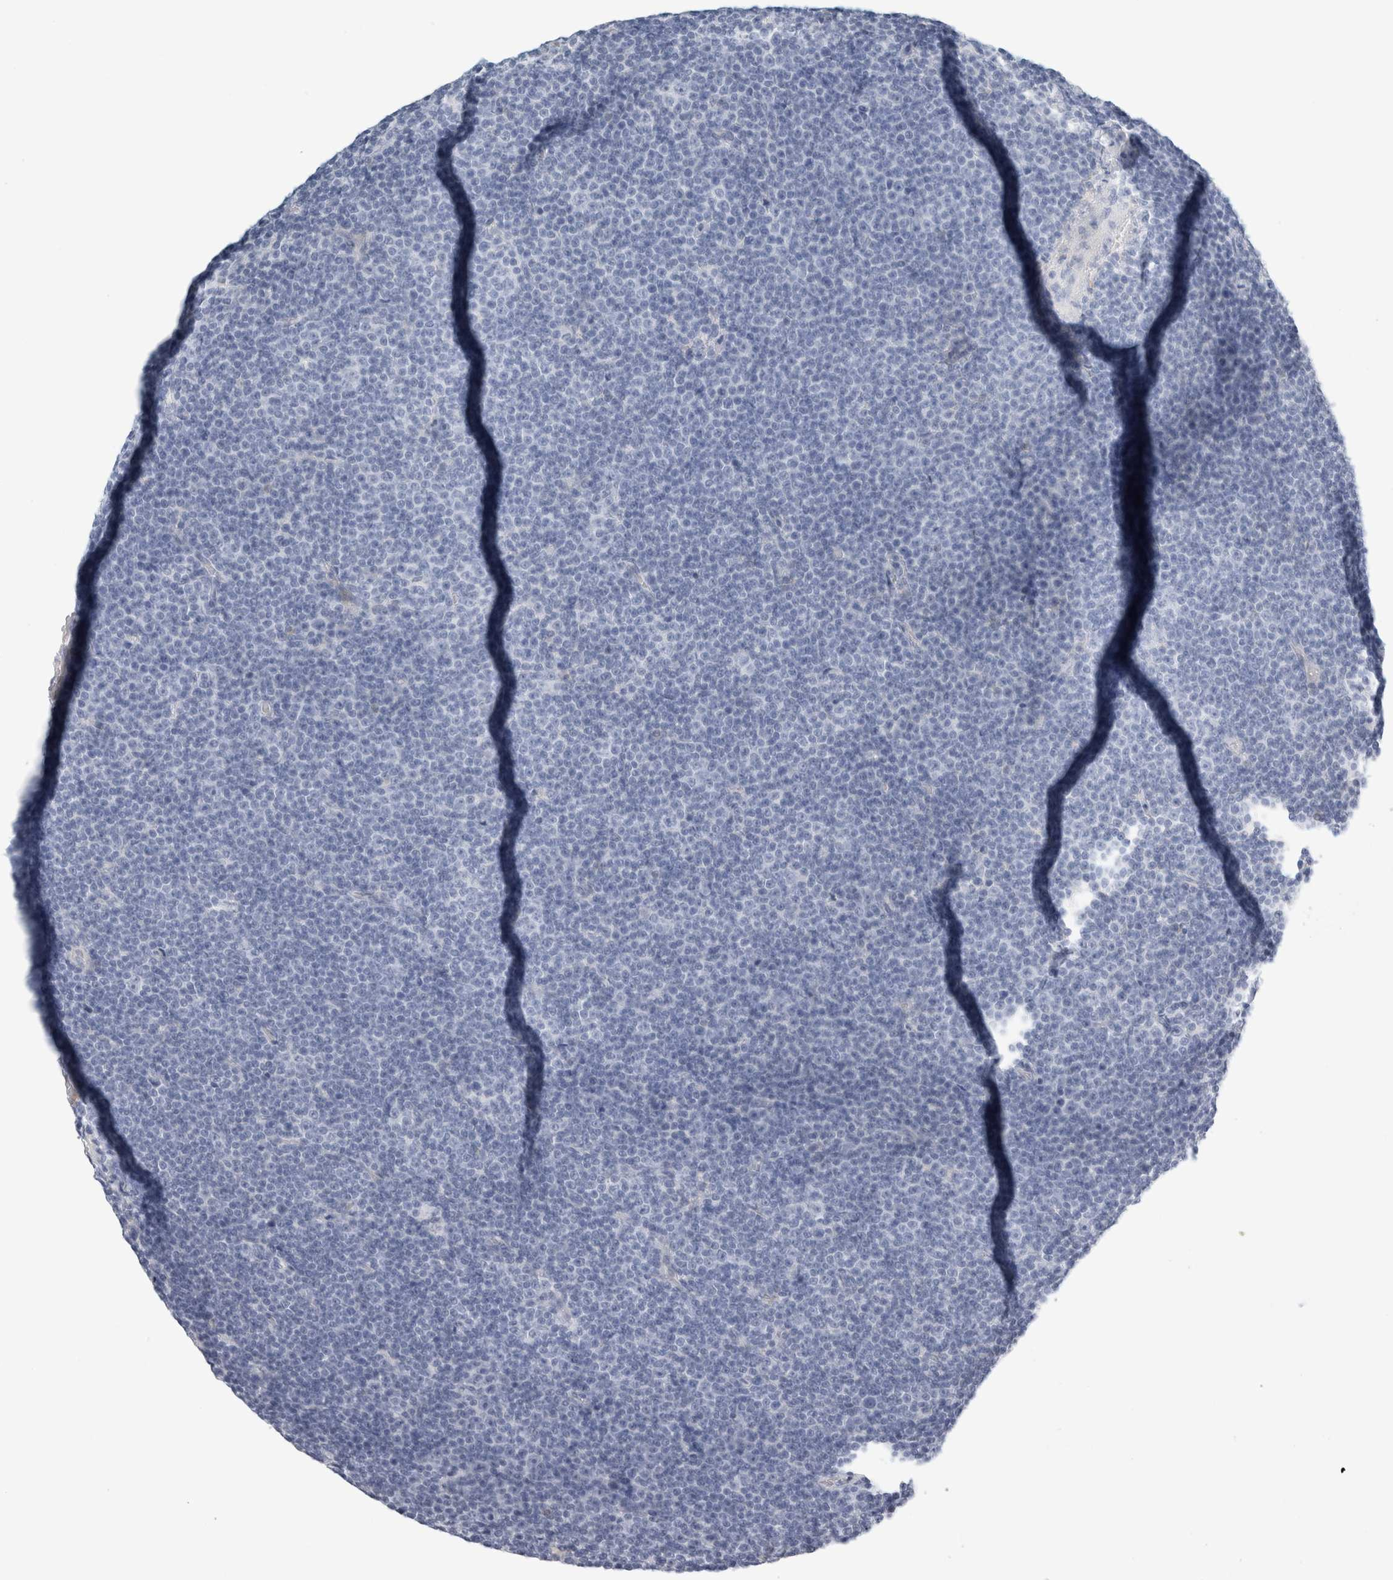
{"staining": {"intensity": "negative", "quantity": "none", "location": "none"}, "tissue": "lymphoma", "cell_type": "Tumor cells", "image_type": "cancer", "snomed": [{"axis": "morphology", "description": "Malignant lymphoma, non-Hodgkin's type, Low grade"}, {"axis": "topography", "description": "Lymph node"}], "caption": "This image is of lymphoma stained with immunohistochemistry to label a protein in brown with the nuclei are counter-stained blue. There is no staining in tumor cells.", "gene": "P2RY2", "patient": {"sex": "female", "age": 67}}